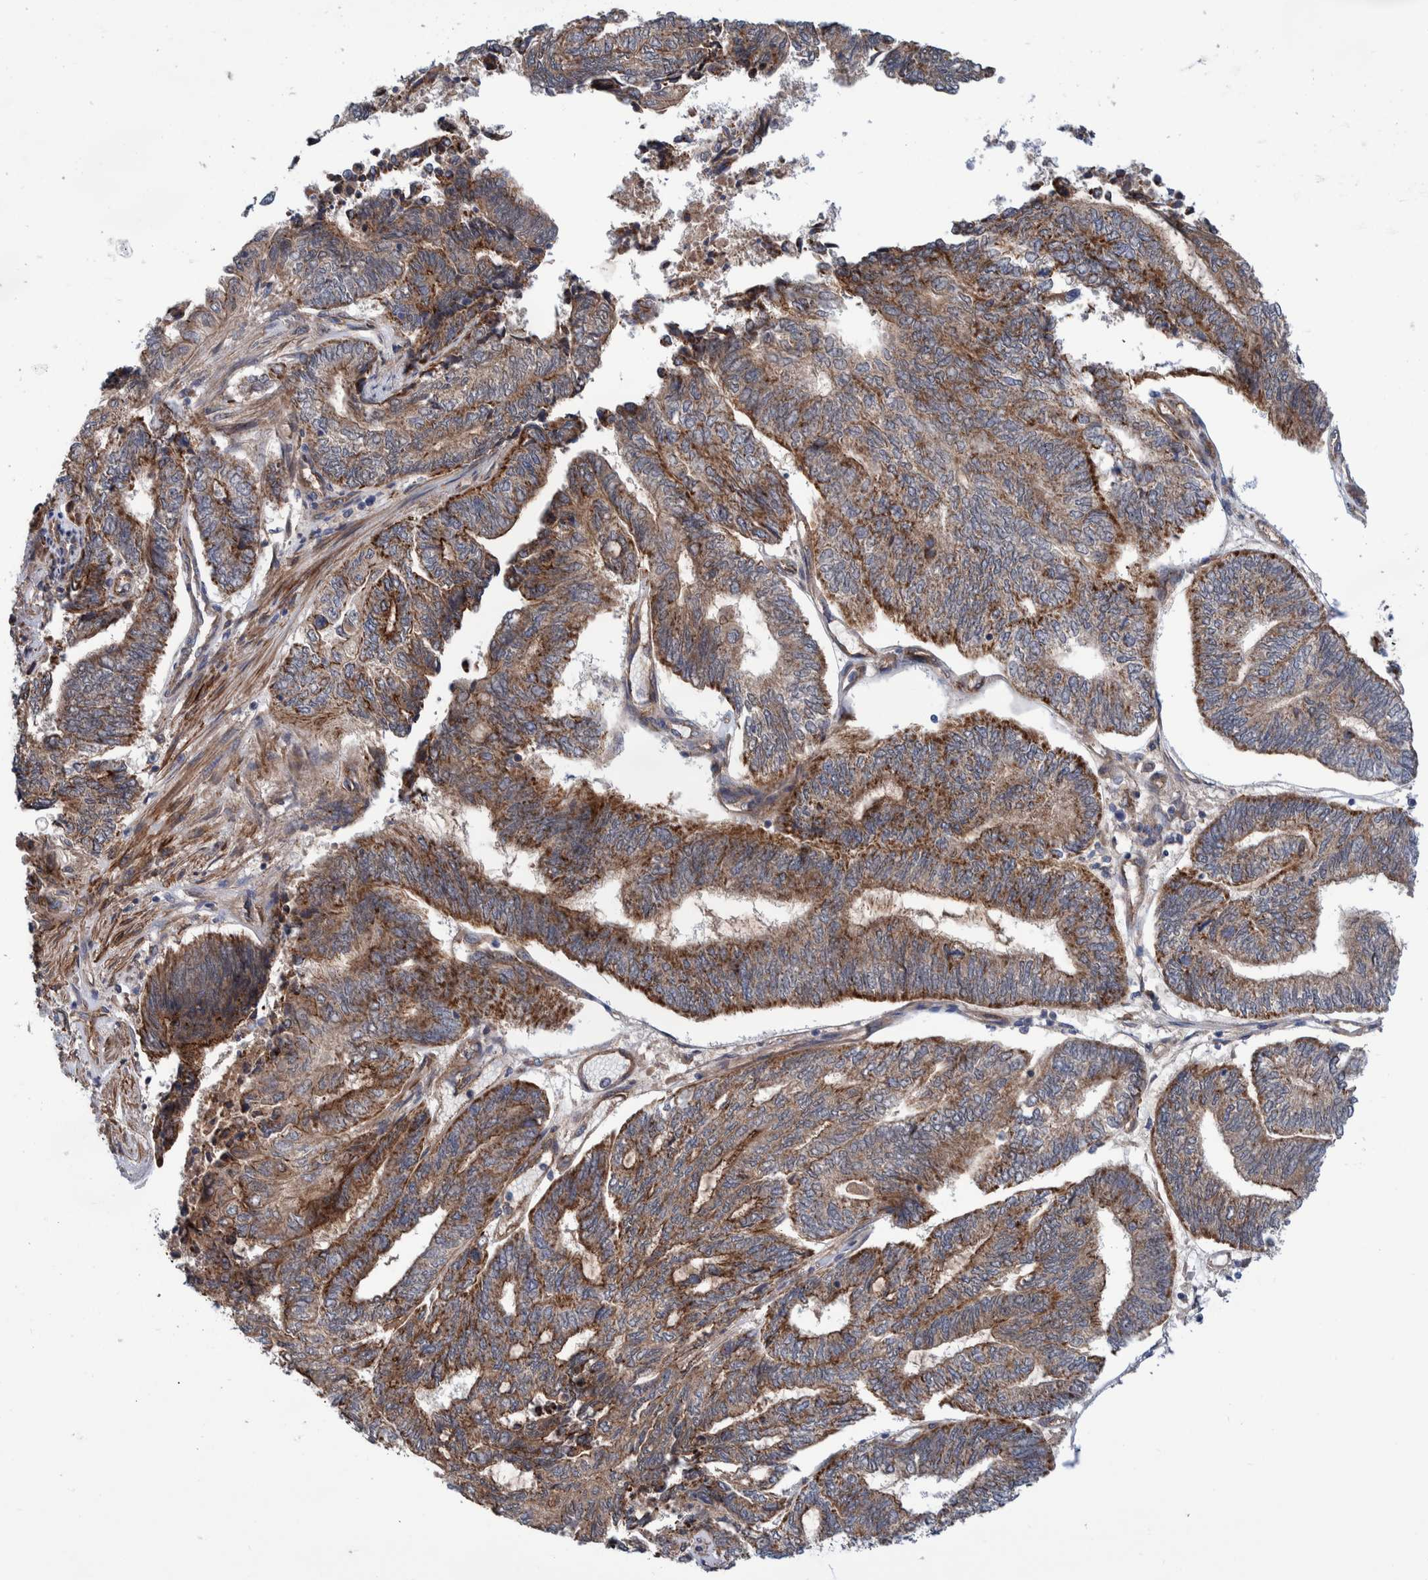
{"staining": {"intensity": "moderate", "quantity": ">75%", "location": "cytoplasmic/membranous"}, "tissue": "endometrial cancer", "cell_type": "Tumor cells", "image_type": "cancer", "snomed": [{"axis": "morphology", "description": "Adenocarcinoma, NOS"}, {"axis": "topography", "description": "Uterus"}, {"axis": "topography", "description": "Endometrium"}], "caption": "Moderate cytoplasmic/membranous positivity for a protein is seen in about >75% of tumor cells of adenocarcinoma (endometrial) using immunohistochemistry.", "gene": "SLC25A10", "patient": {"sex": "female", "age": 70}}